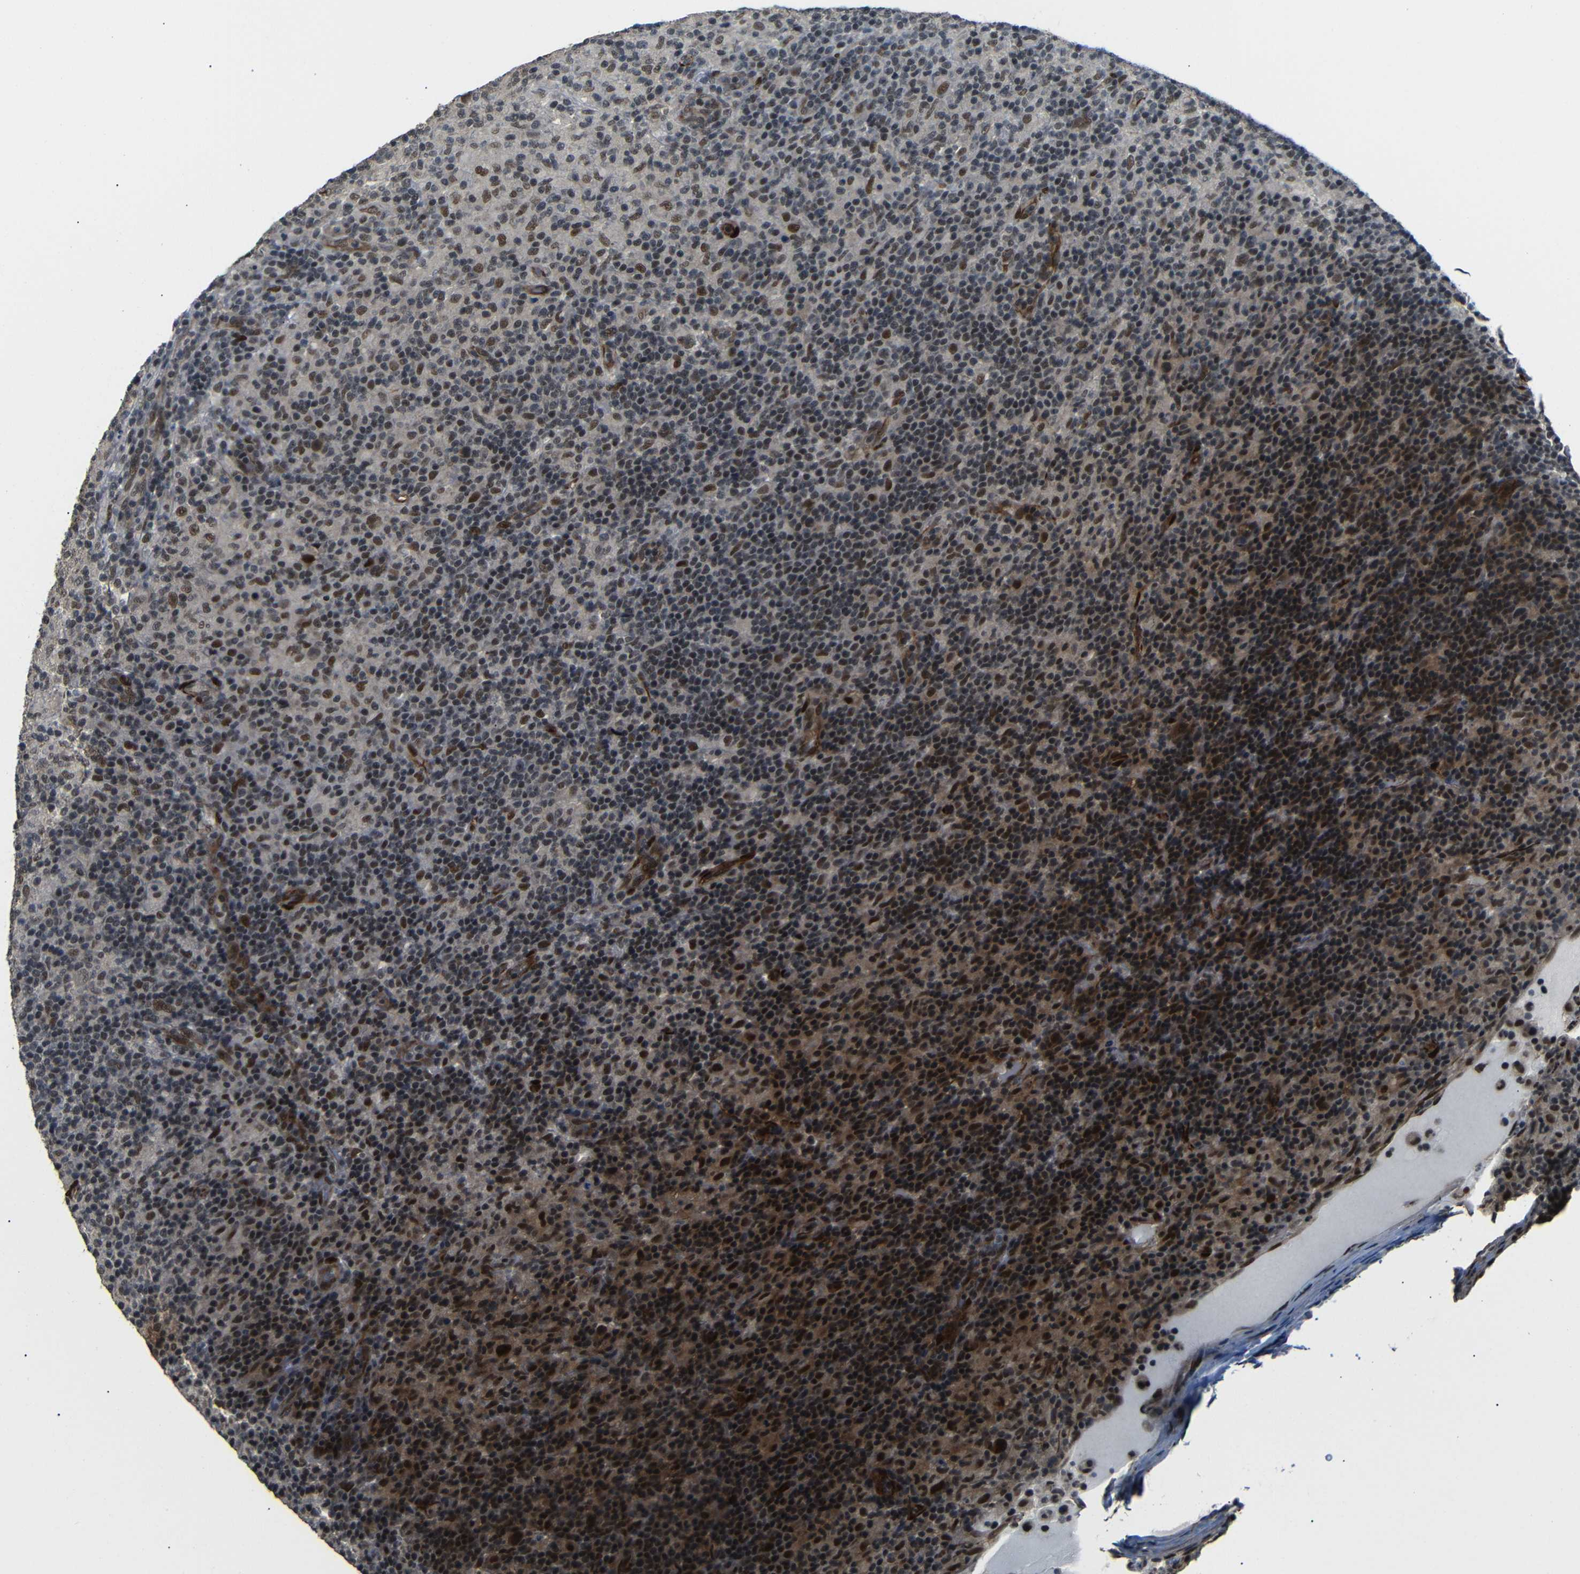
{"staining": {"intensity": "strong", "quantity": ">75%", "location": "cytoplasmic/membranous,nuclear"}, "tissue": "lymphoma", "cell_type": "Tumor cells", "image_type": "cancer", "snomed": [{"axis": "morphology", "description": "Hodgkin's disease, NOS"}, {"axis": "topography", "description": "Lymph node"}], "caption": "A histopathology image of human Hodgkin's disease stained for a protein displays strong cytoplasmic/membranous and nuclear brown staining in tumor cells. (DAB IHC, brown staining for protein, blue staining for nuclei).", "gene": "TBX2", "patient": {"sex": "male", "age": 70}}